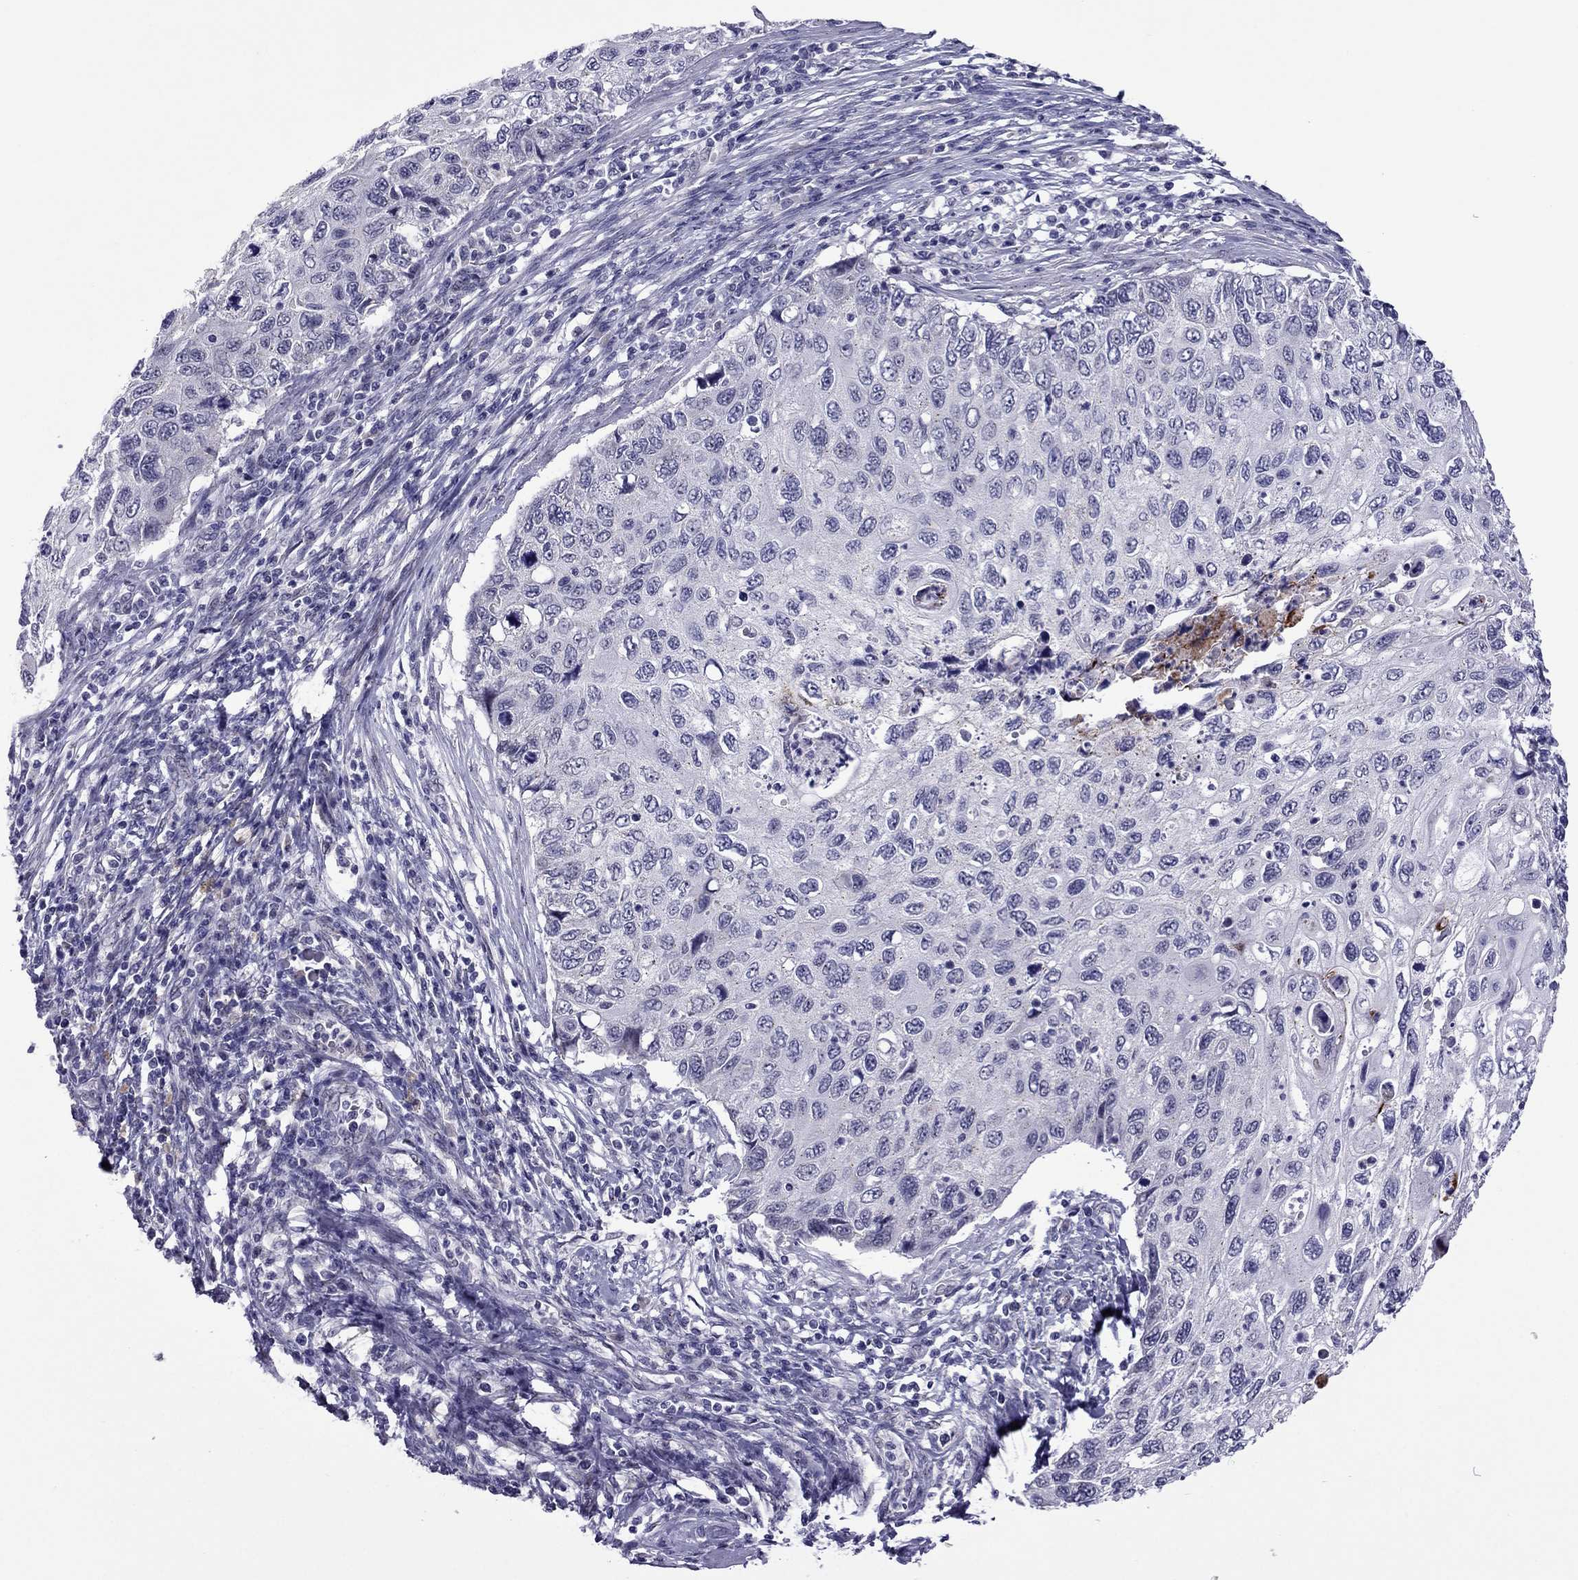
{"staining": {"intensity": "negative", "quantity": "none", "location": "none"}, "tissue": "cervical cancer", "cell_type": "Tumor cells", "image_type": "cancer", "snomed": [{"axis": "morphology", "description": "Squamous cell carcinoma, NOS"}, {"axis": "topography", "description": "Cervix"}], "caption": "The micrograph displays no significant expression in tumor cells of cervical cancer. (DAB immunohistochemistry (IHC) with hematoxylin counter stain).", "gene": "MYBPH", "patient": {"sex": "female", "age": 70}}